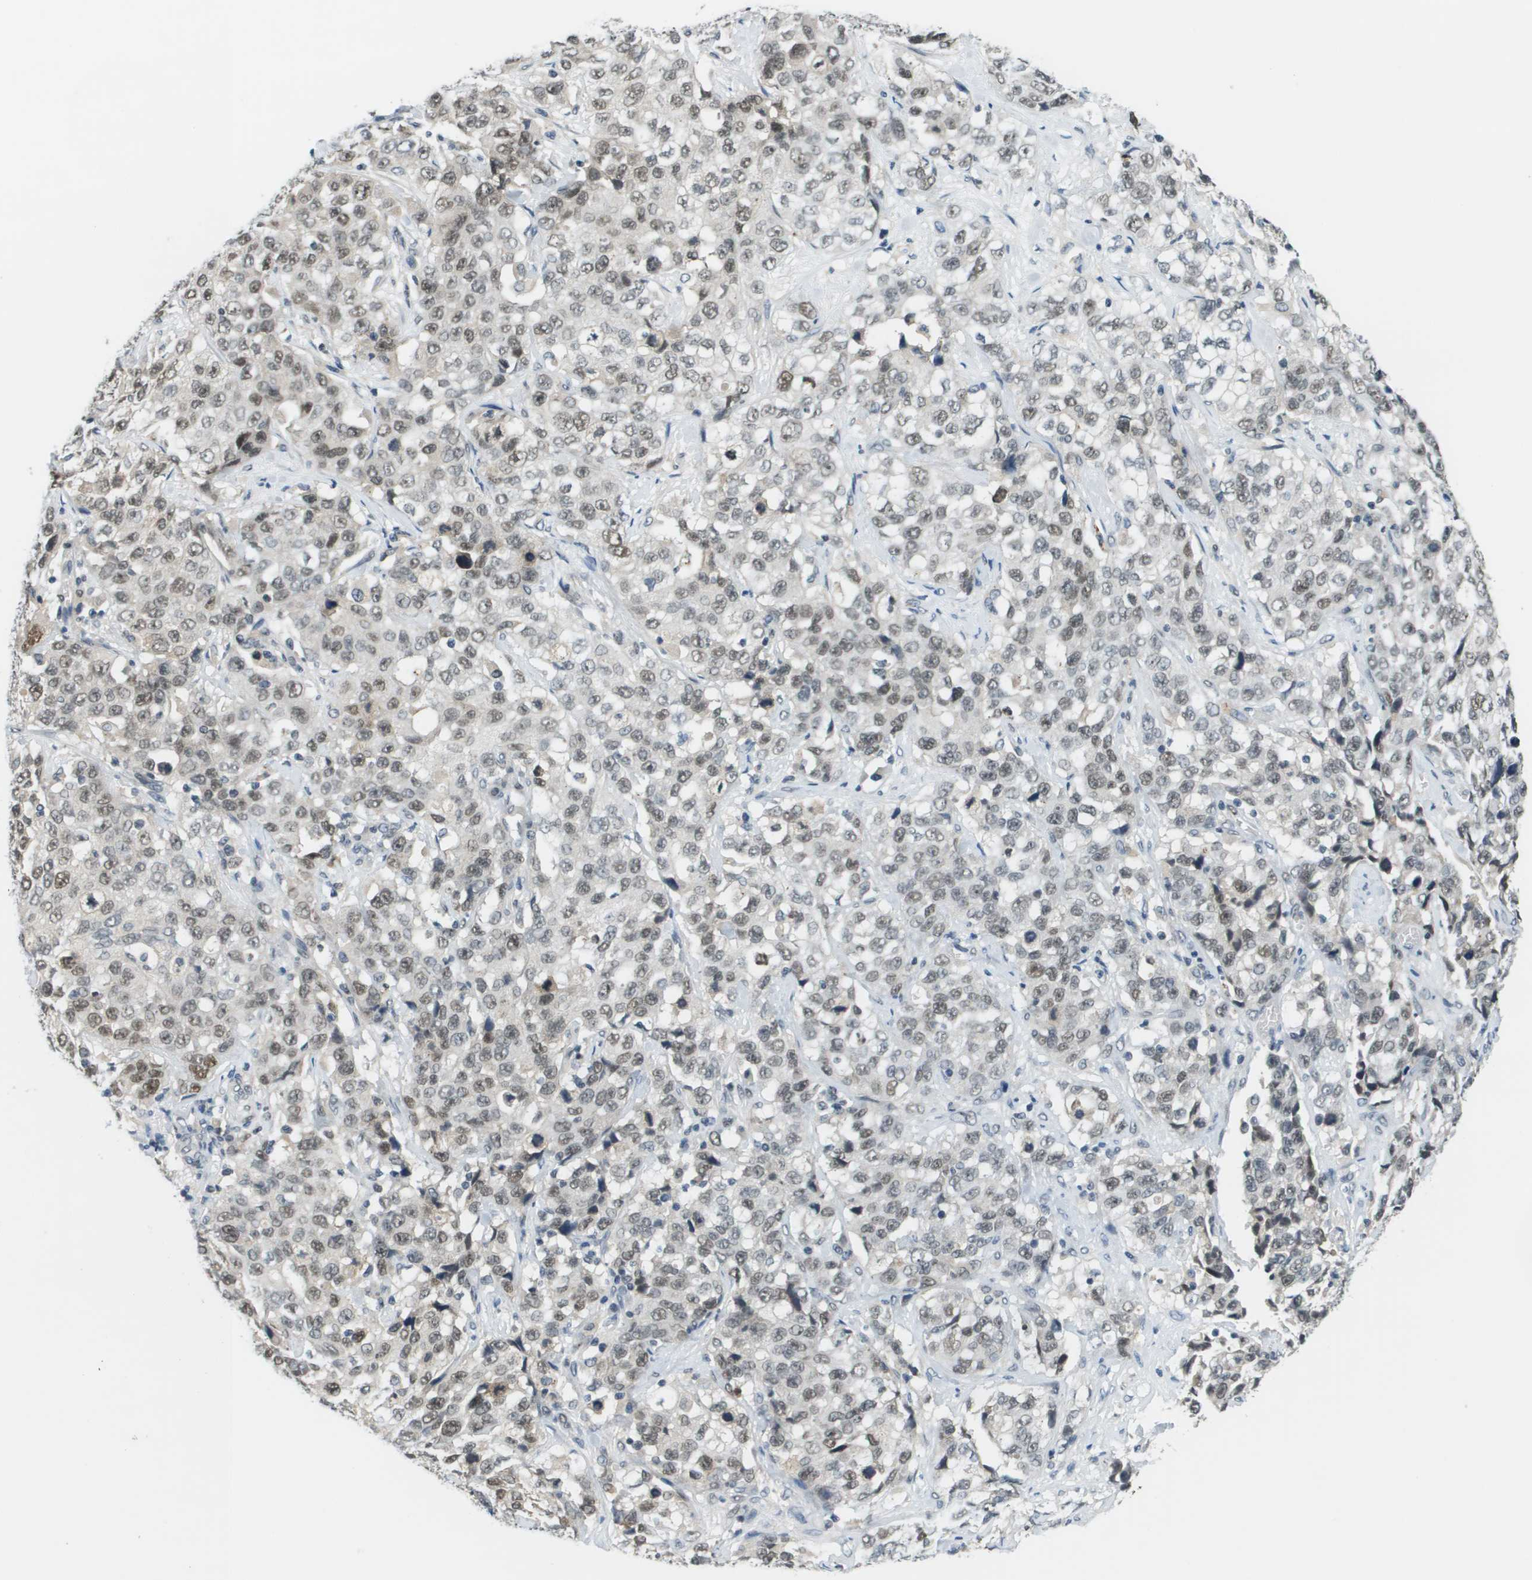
{"staining": {"intensity": "moderate", "quantity": "25%-75%", "location": "nuclear"}, "tissue": "stomach cancer", "cell_type": "Tumor cells", "image_type": "cancer", "snomed": [{"axis": "morphology", "description": "Normal tissue, NOS"}, {"axis": "morphology", "description": "Adenocarcinoma, NOS"}, {"axis": "topography", "description": "Stomach"}], "caption": "A high-resolution micrograph shows immunohistochemistry (IHC) staining of stomach cancer (adenocarcinoma), which exhibits moderate nuclear staining in about 25%-75% of tumor cells.", "gene": "CBX5", "patient": {"sex": "male", "age": 48}}